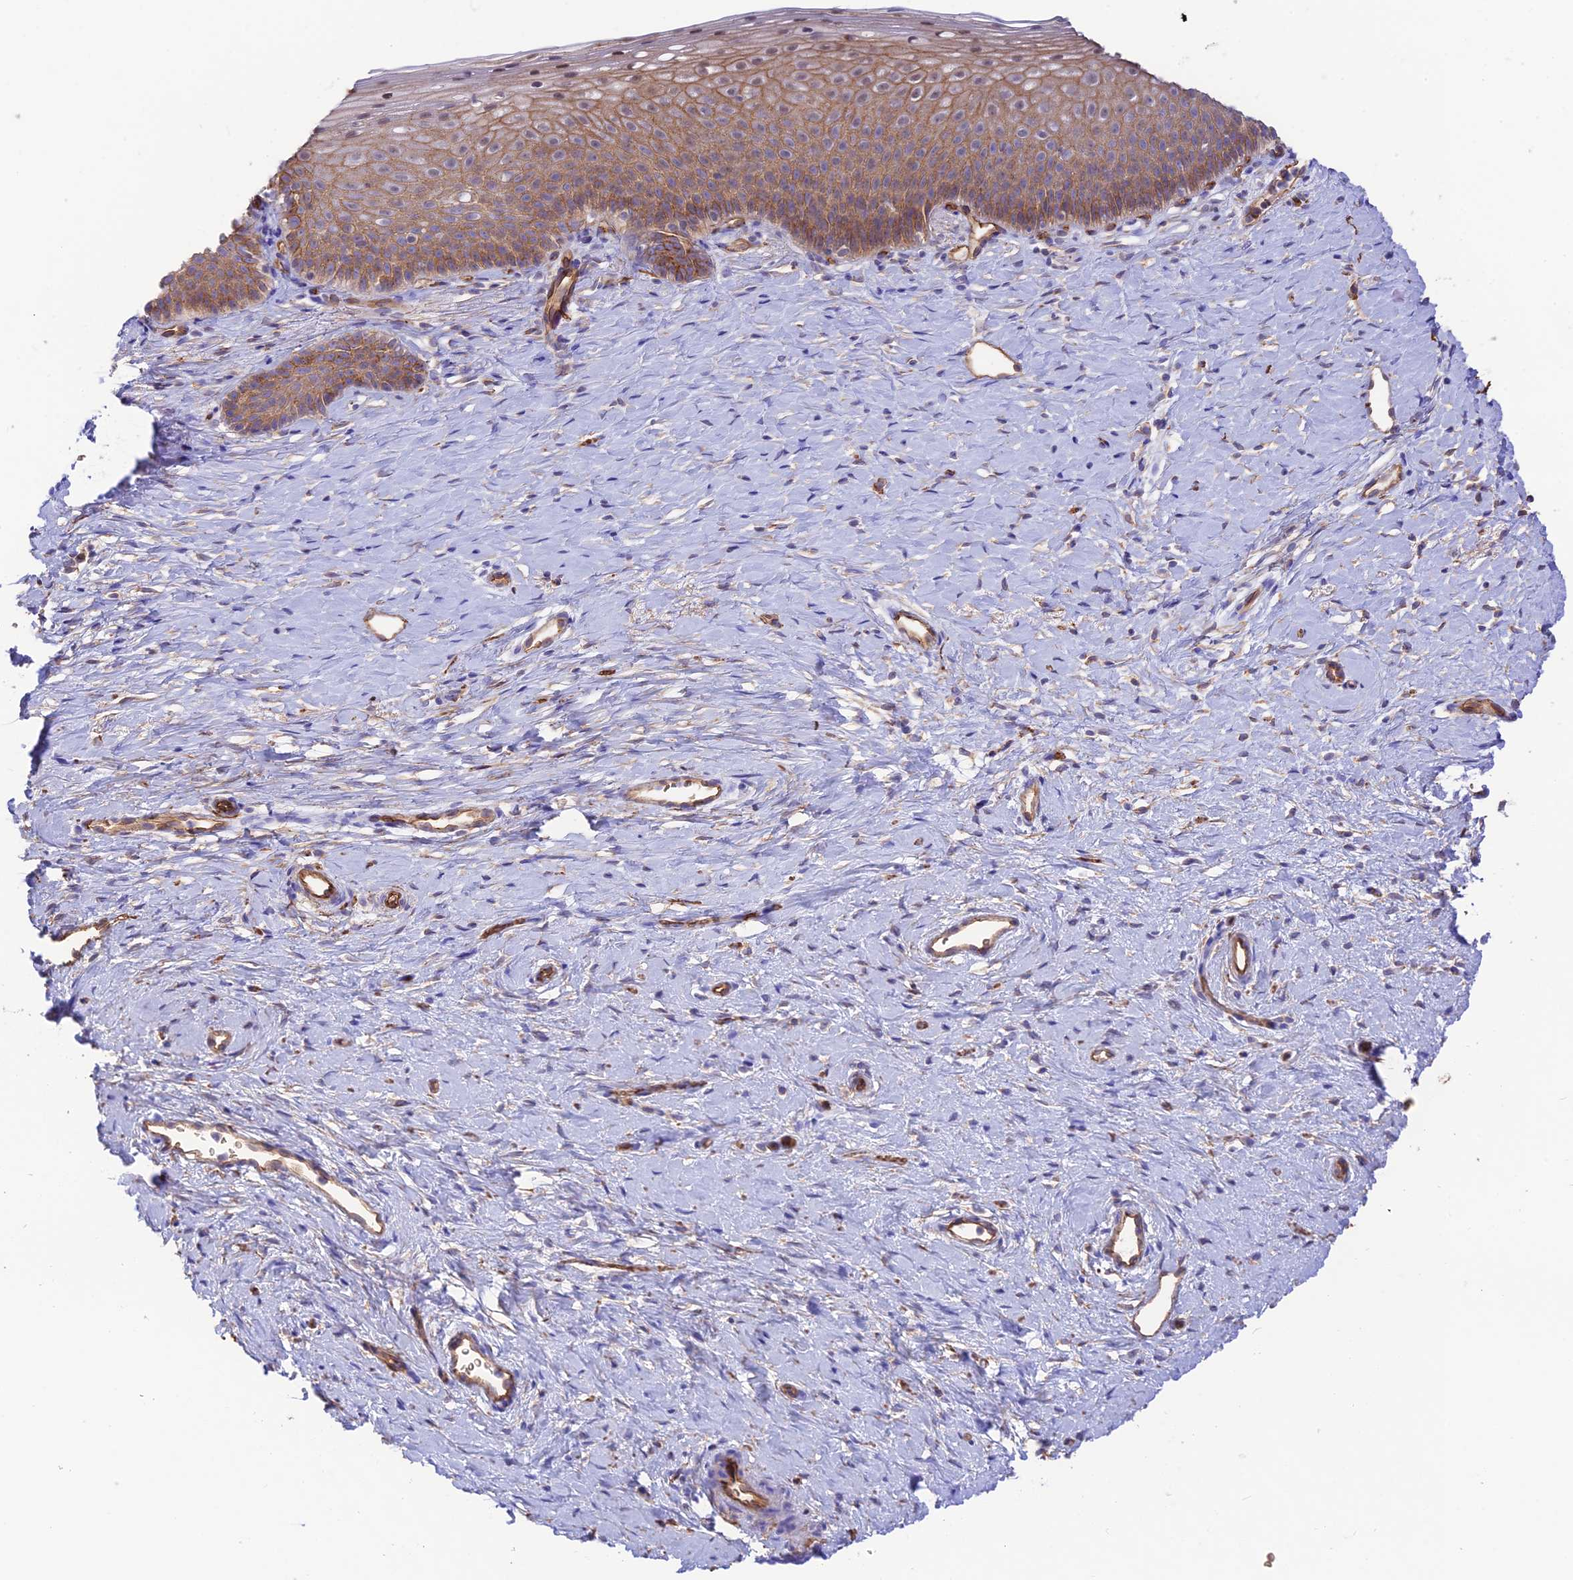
{"staining": {"intensity": "strong", "quantity": "25%-75%", "location": "cytoplasmic/membranous"}, "tissue": "cervix", "cell_type": "Glandular cells", "image_type": "normal", "snomed": [{"axis": "morphology", "description": "Normal tissue, NOS"}, {"axis": "topography", "description": "Cervix"}], "caption": "Strong cytoplasmic/membranous protein positivity is appreciated in approximately 25%-75% of glandular cells in cervix.", "gene": "YPEL5", "patient": {"sex": "female", "age": 36}}